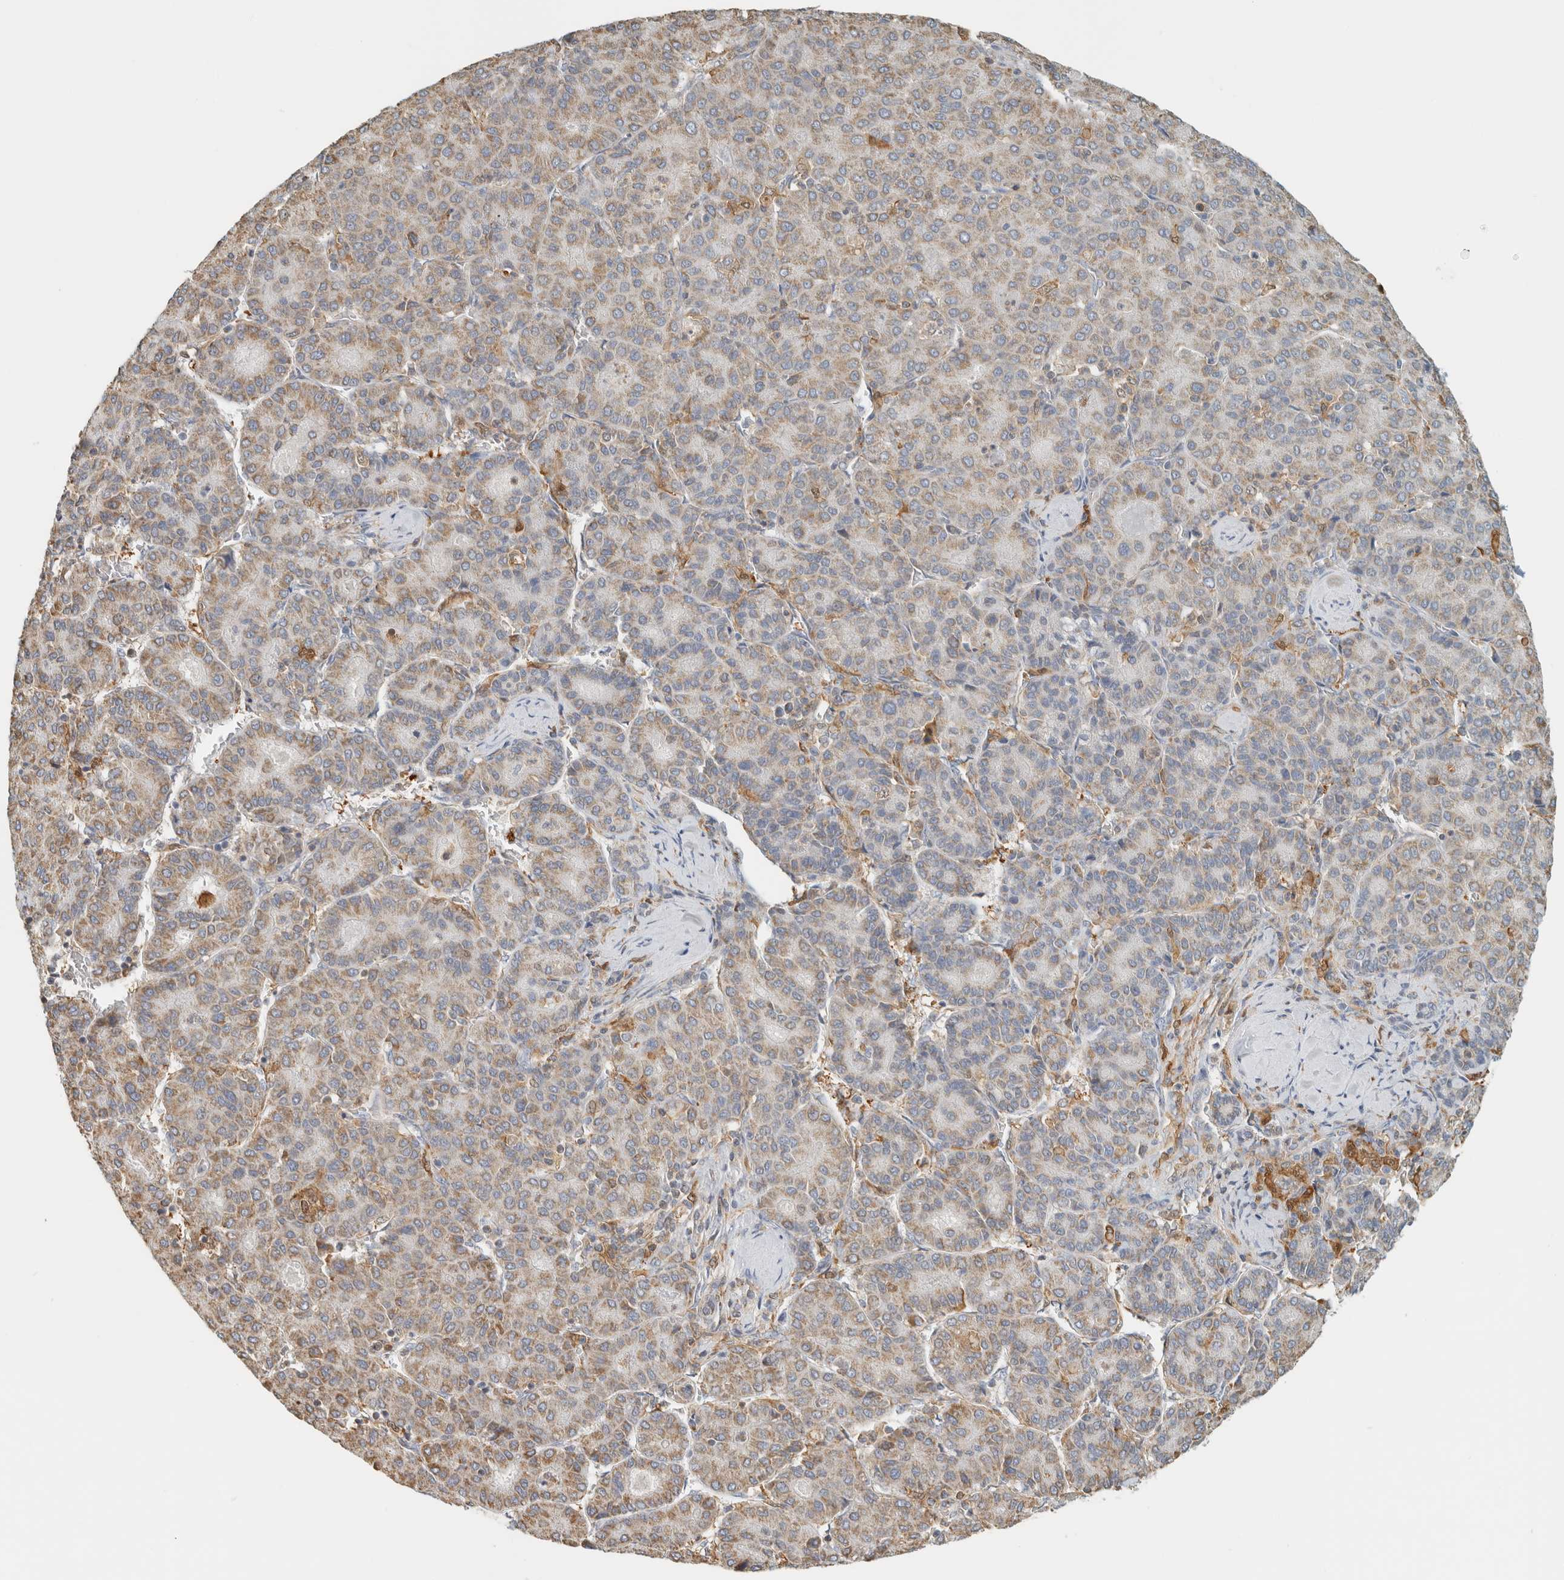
{"staining": {"intensity": "weak", "quantity": ">75%", "location": "cytoplasmic/membranous"}, "tissue": "liver cancer", "cell_type": "Tumor cells", "image_type": "cancer", "snomed": [{"axis": "morphology", "description": "Carcinoma, Hepatocellular, NOS"}, {"axis": "topography", "description": "Liver"}], "caption": "Protein expression analysis of liver cancer displays weak cytoplasmic/membranous expression in about >75% of tumor cells. The staining is performed using DAB (3,3'-diaminobenzidine) brown chromogen to label protein expression. The nuclei are counter-stained blue using hematoxylin.", "gene": "CAPG", "patient": {"sex": "male", "age": 65}}